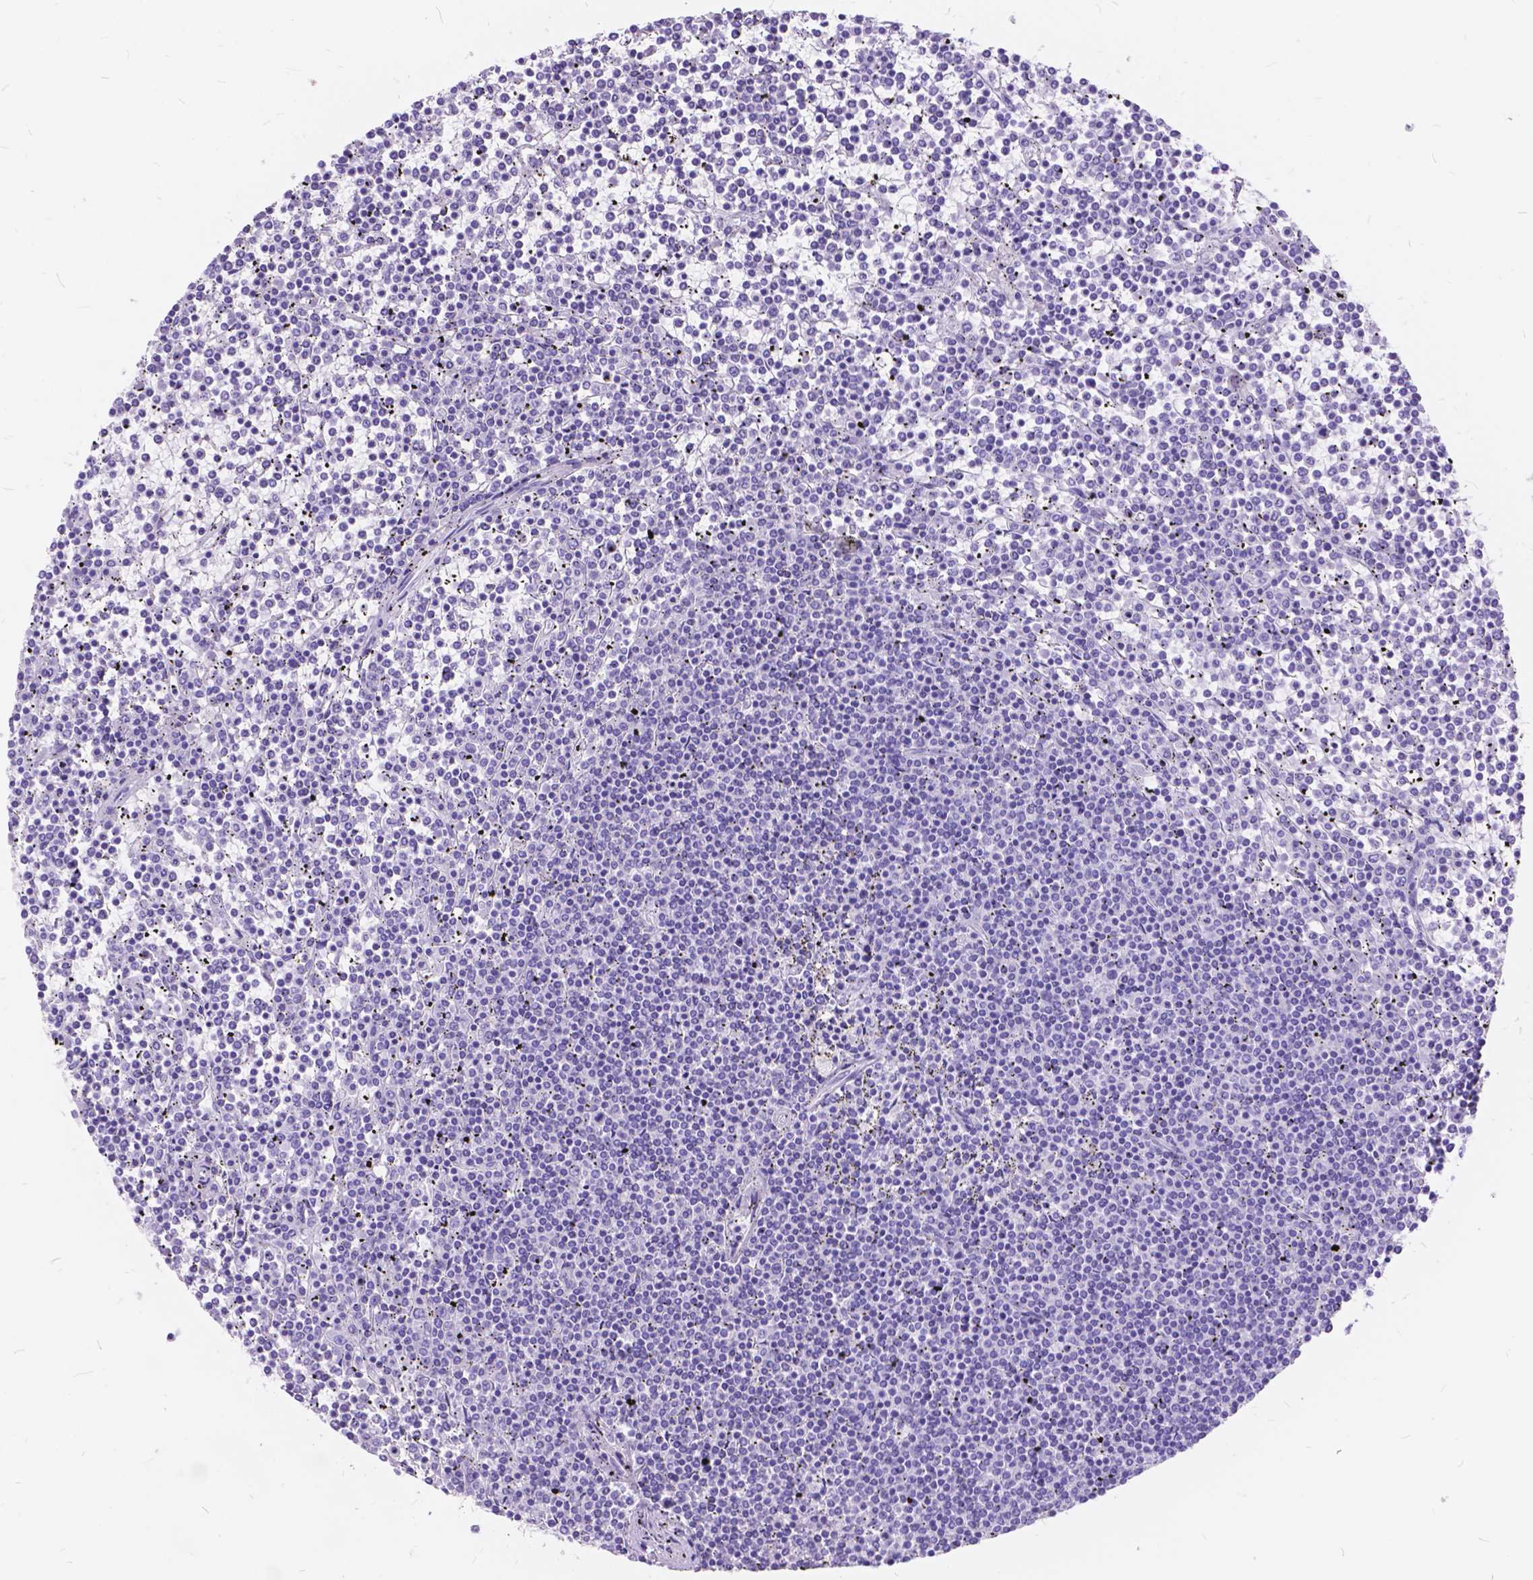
{"staining": {"intensity": "negative", "quantity": "none", "location": "none"}, "tissue": "lymphoma", "cell_type": "Tumor cells", "image_type": "cancer", "snomed": [{"axis": "morphology", "description": "Malignant lymphoma, non-Hodgkin's type, Low grade"}, {"axis": "topography", "description": "Spleen"}], "caption": "Lymphoma was stained to show a protein in brown. There is no significant staining in tumor cells. Brightfield microscopy of IHC stained with DAB (3,3'-diaminobenzidine) (brown) and hematoxylin (blue), captured at high magnification.", "gene": "FOXL2", "patient": {"sex": "female", "age": 19}}